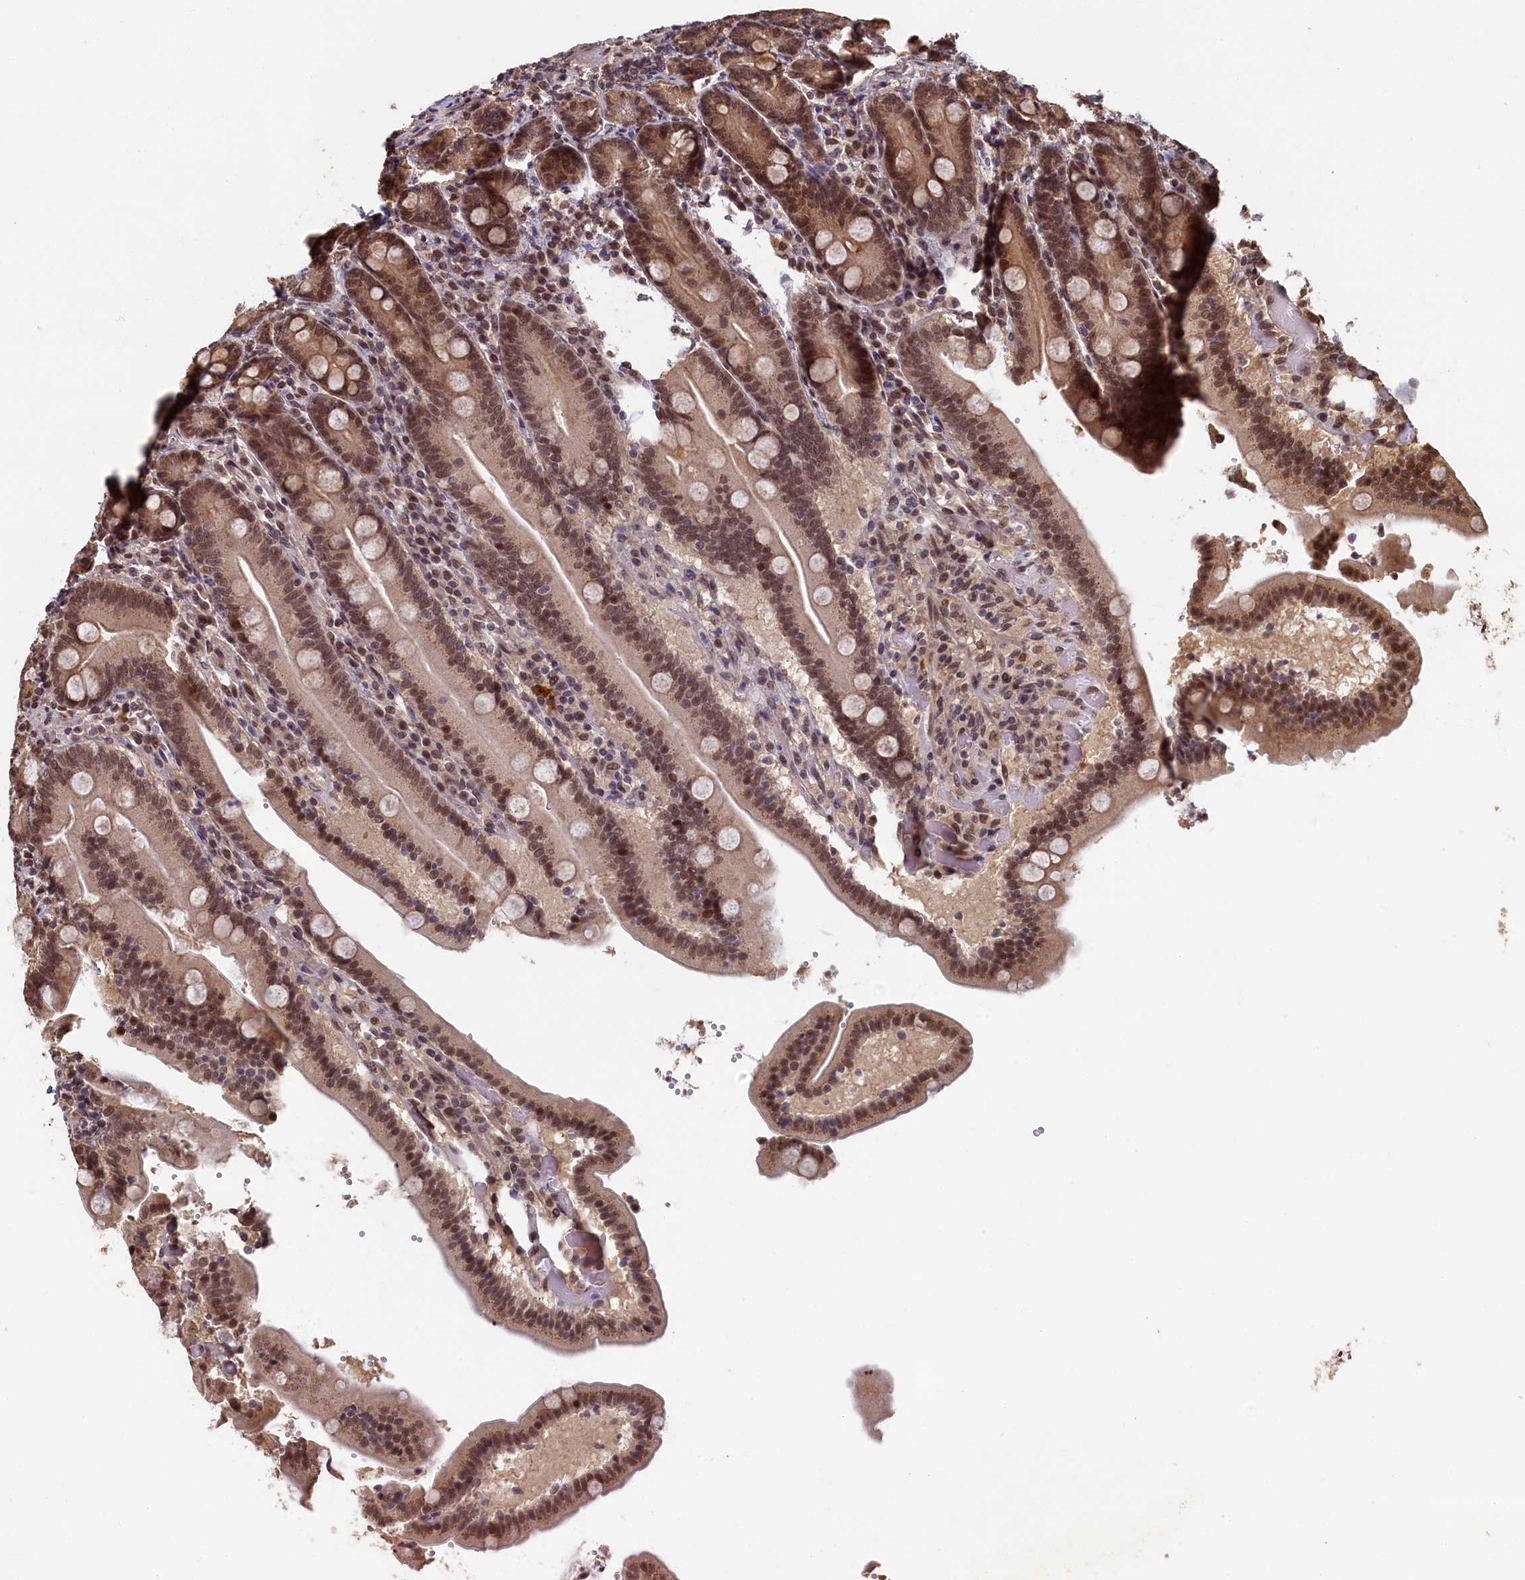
{"staining": {"intensity": "moderate", "quantity": ">75%", "location": "cytoplasmic/membranous,nuclear"}, "tissue": "duodenum", "cell_type": "Glandular cells", "image_type": "normal", "snomed": [{"axis": "morphology", "description": "Normal tissue, NOS"}, {"axis": "topography", "description": "Duodenum"}], "caption": "A brown stain highlights moderate cytoplasmic/membranous,nuclear staining of a protein in glandular cells of benign human duodenum.", "gene": "CKAP2L", "patient": {"sex": "female", "age": 62}}